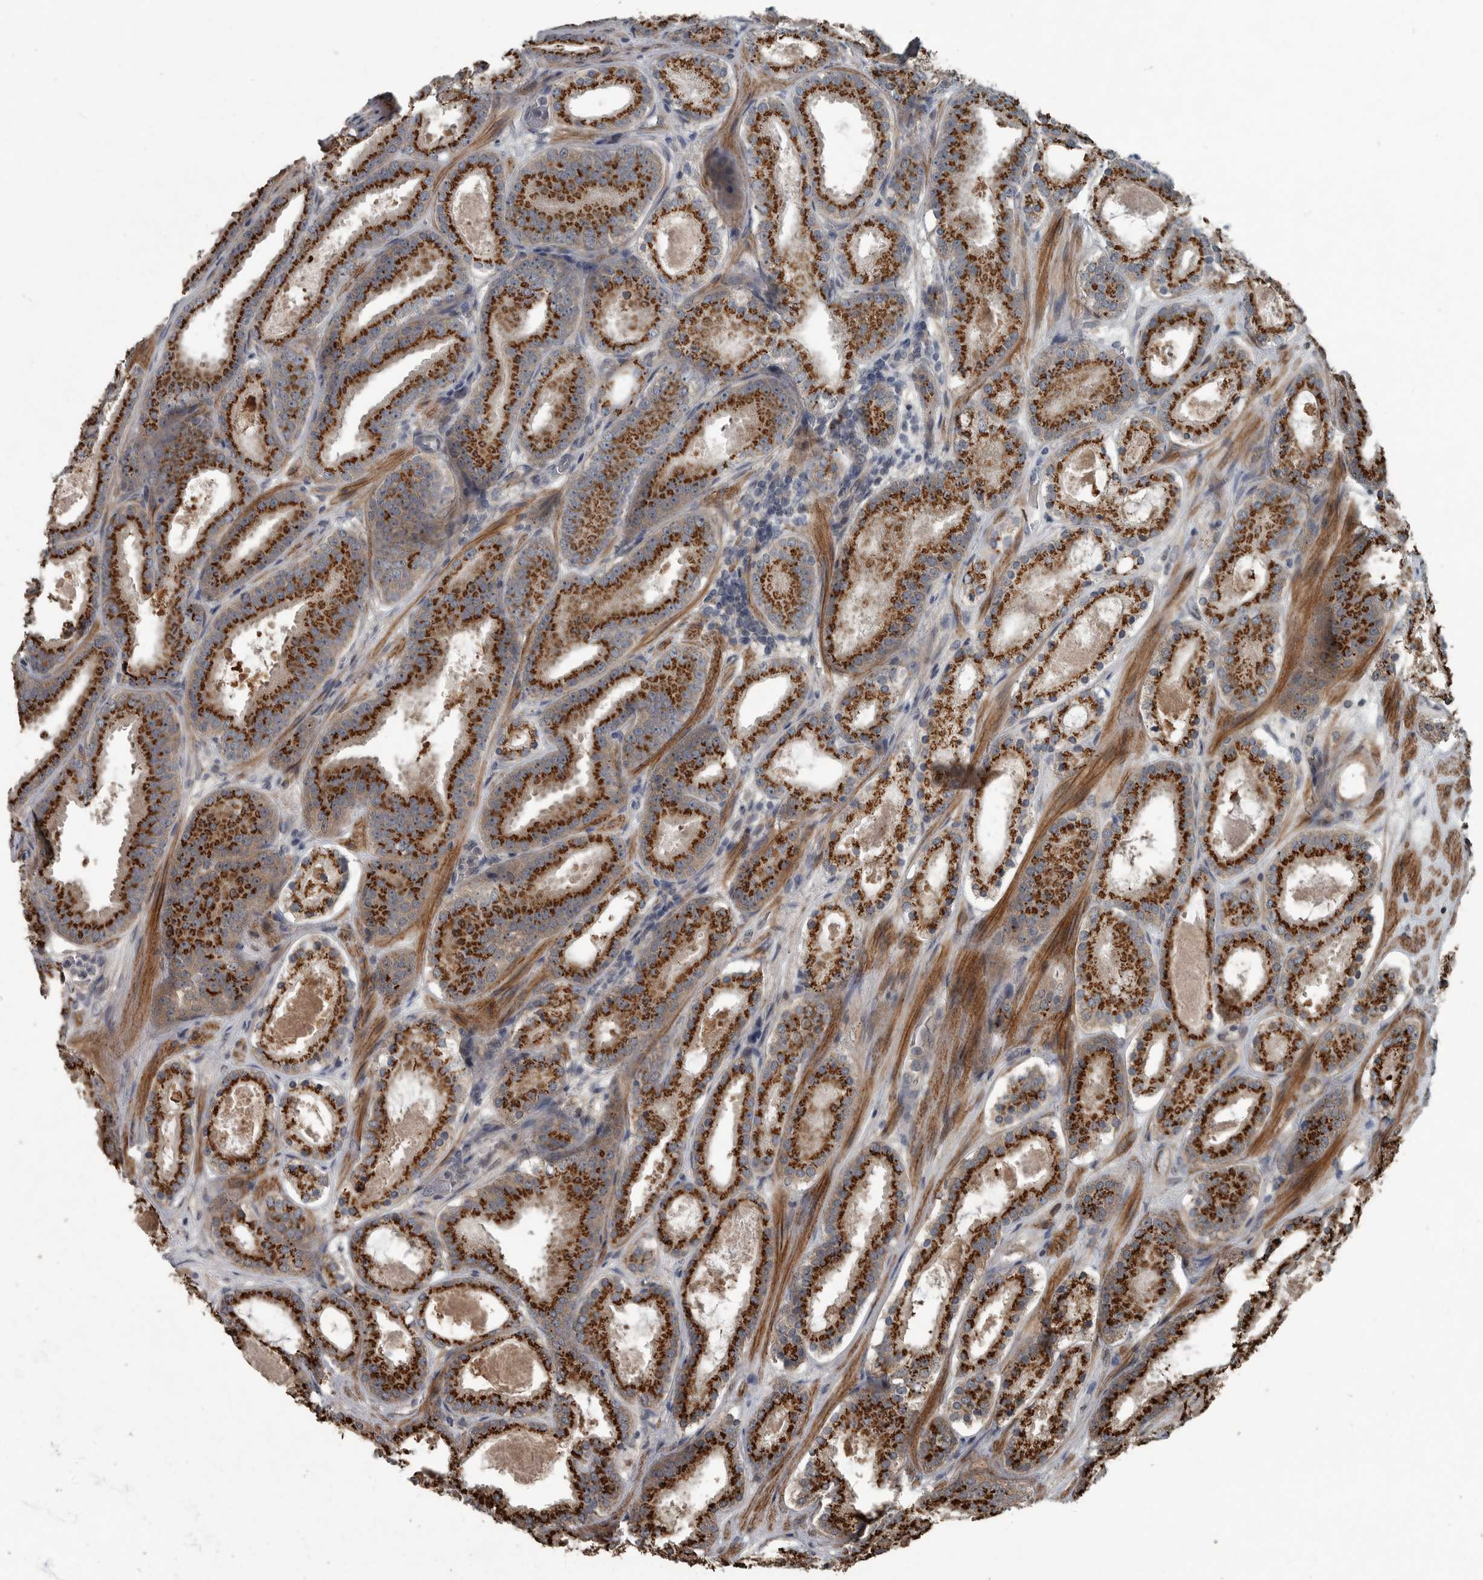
{"staining": {"intensity": "strong", "quantity": ">75%", "location": "cytoplasmic/membranous"}, "tissue": "prostate cancer", "cell_type": "Tumor cells", "image_type": "cancer", "snomed": [{"axis": "morphology", "description": "Adenocarcinoma, Low grade"}, {"axis": "topography", "description": "Prostate"}], "caption": "Immunohistochemistry of prostate cancer (low-grade adenocarcinoma) reveals high levels of strong cytoplasmic/membranous positivity in about >75% of tumor cells. The protein is stained brown, and the nuclei are stained in blue (DAB (3,3'-diaminobenzidine) IHC with brightfield microscopy, high magnification).", "gene": "ZNF345", "patient": {"sex": "male", "age": 69}}